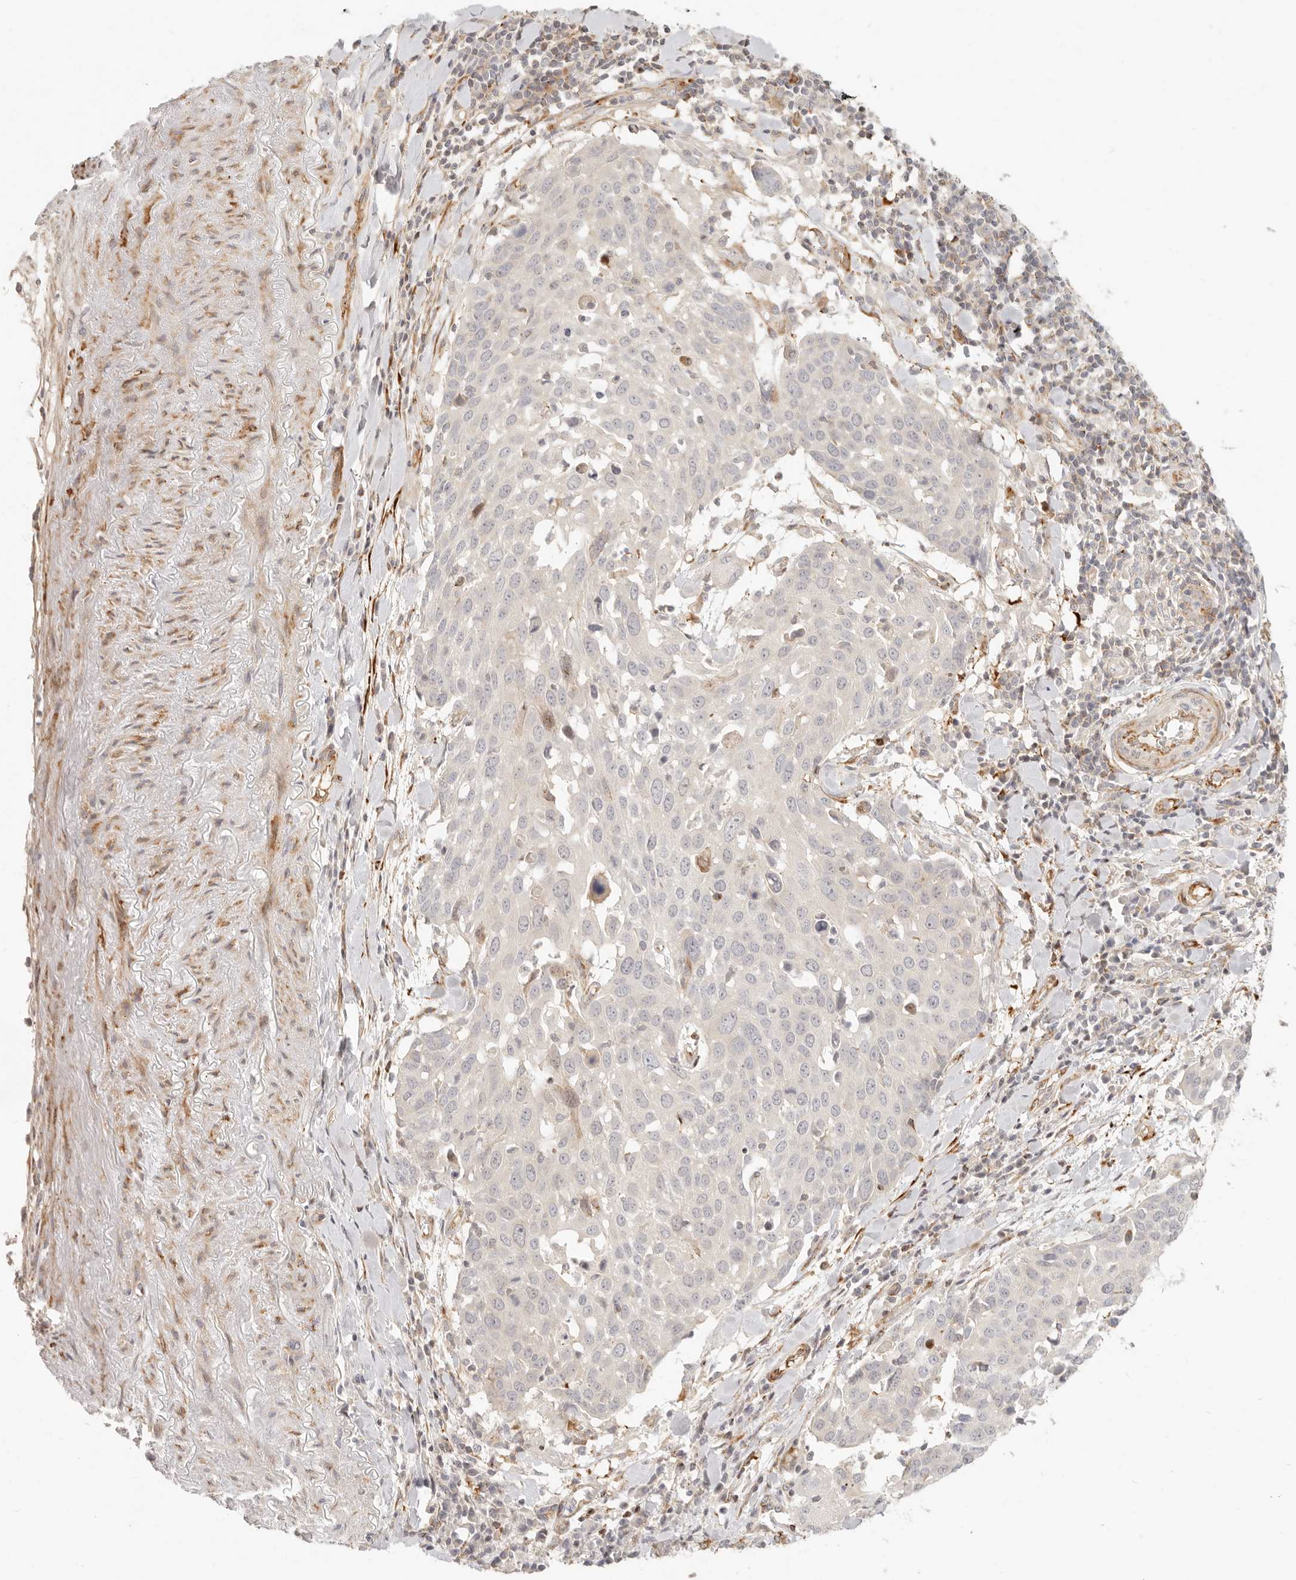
{"staining": {"intensity": "negative", "quantity": "none", "location": "none"}, "tissue": "lung cancer", "cell_type": "Tumor cells", "image_type": "cancer", "snomed": [{"axis": "morphology", "description": "Squamous cell carcinoma, NOS"}, {"axis": "topography", "description": "Lung"}], "caption": "High magnification brightfield microscopy of lung squamous cell carcinoma stained with DAB (3,3'-diaminobenzidine) (brown) and counterstained with hematoxylin (blue): tumor cells show no significant positivity. Brightfield microscopy of IHC stained with DAB (brown) and hematoxylin (blue), captured at high magnification.", "gene": "SASS6", "patient": {"sex": "male", "age": 65}}